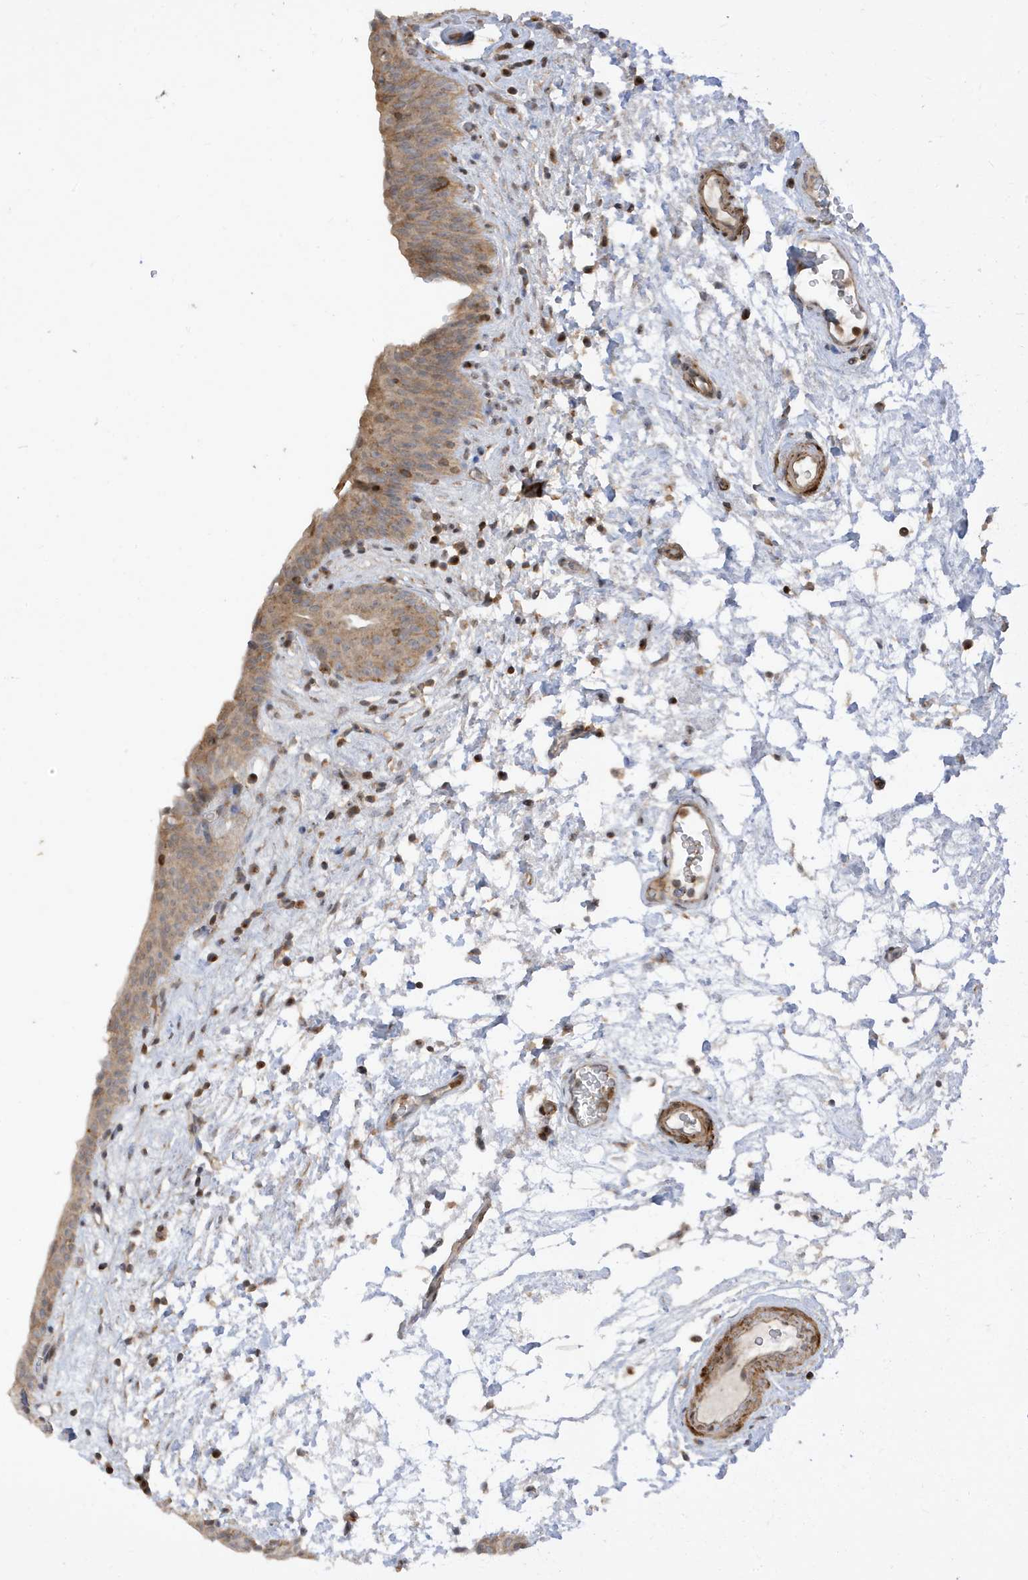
{"staining": {"intensity": "weak", "quantity": ">75%", "location": "cytoplasmic/membranous"}, "tissue": "urinary bladder", "cell_type": "Urothelial cells", "image_type": "normal", "snomed": [{"axis": "morphology", "description": "Normal tissue, NOS"}, {"axis": "topography", "description": "Urinary bladder"}], "caption": "Weak cytoplasmic/membranous protein staining is appreciated in approximately >75% of urothelial cells in urinary bladder.", "gene": "TAB3", "patient": {"sex": "male", "age": 83}}